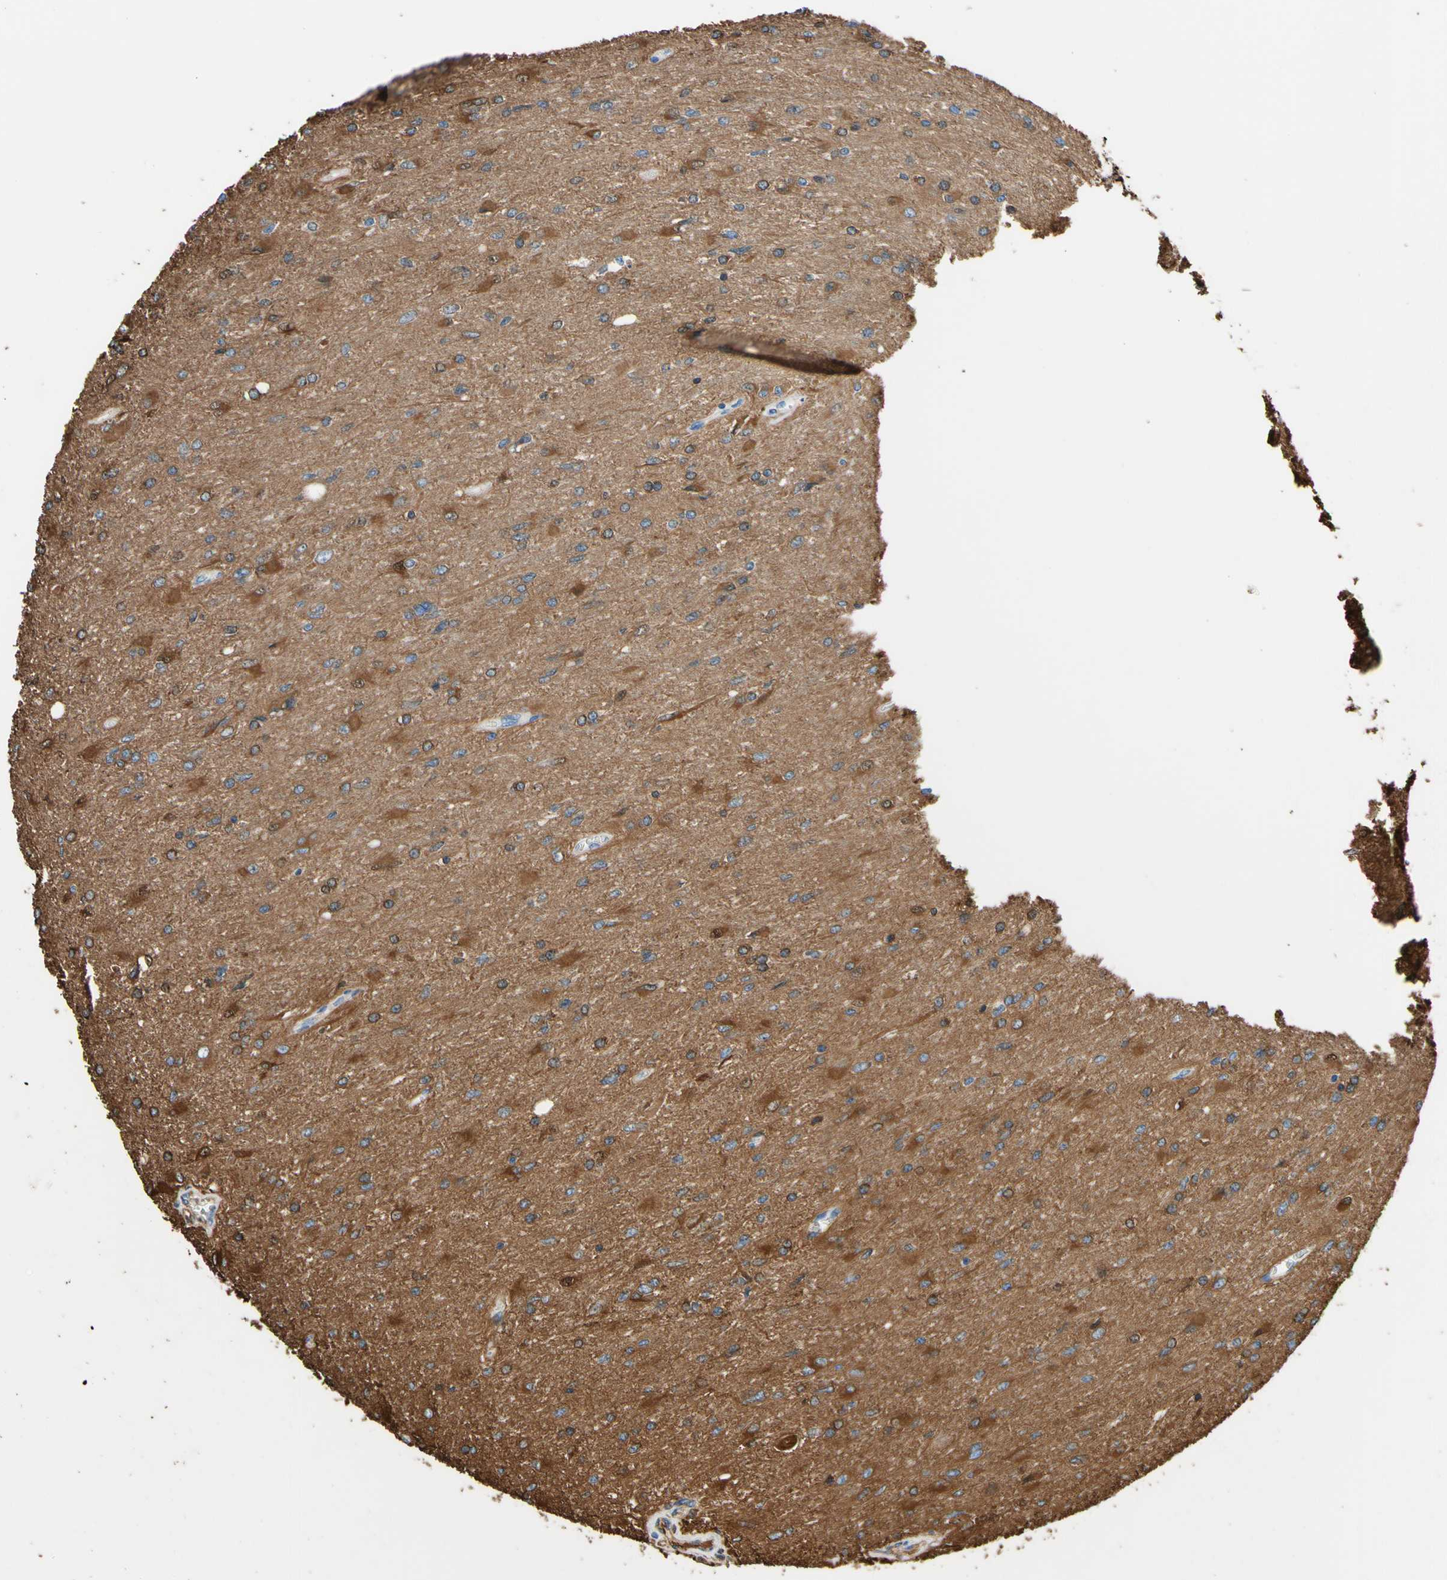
{"staining": {"intensity": "moderate", "quantity": "25%-75%", "location": "cytoplasmic/membranous"}, "tissue": "glioma", "cell_type": "Tumor cells", "image_type": "cancer", "snomed": [{"axis": "morphology", "description": "Glioma, malignant, High grade"}, {"axis": "topography", "description": "Cerebral cortex"}], "caption": "Immunohistochemical staining of malignant high-grade glioma shows medium levels of moderate cytoplasmic/membranous staining in approximately 25%-75% of tumor cells. The protein of interest is shown in brown color, while the nuclei are stained blue.", "gene": "DPYSL3", "patient": {"sex": "female", "age": 36}}